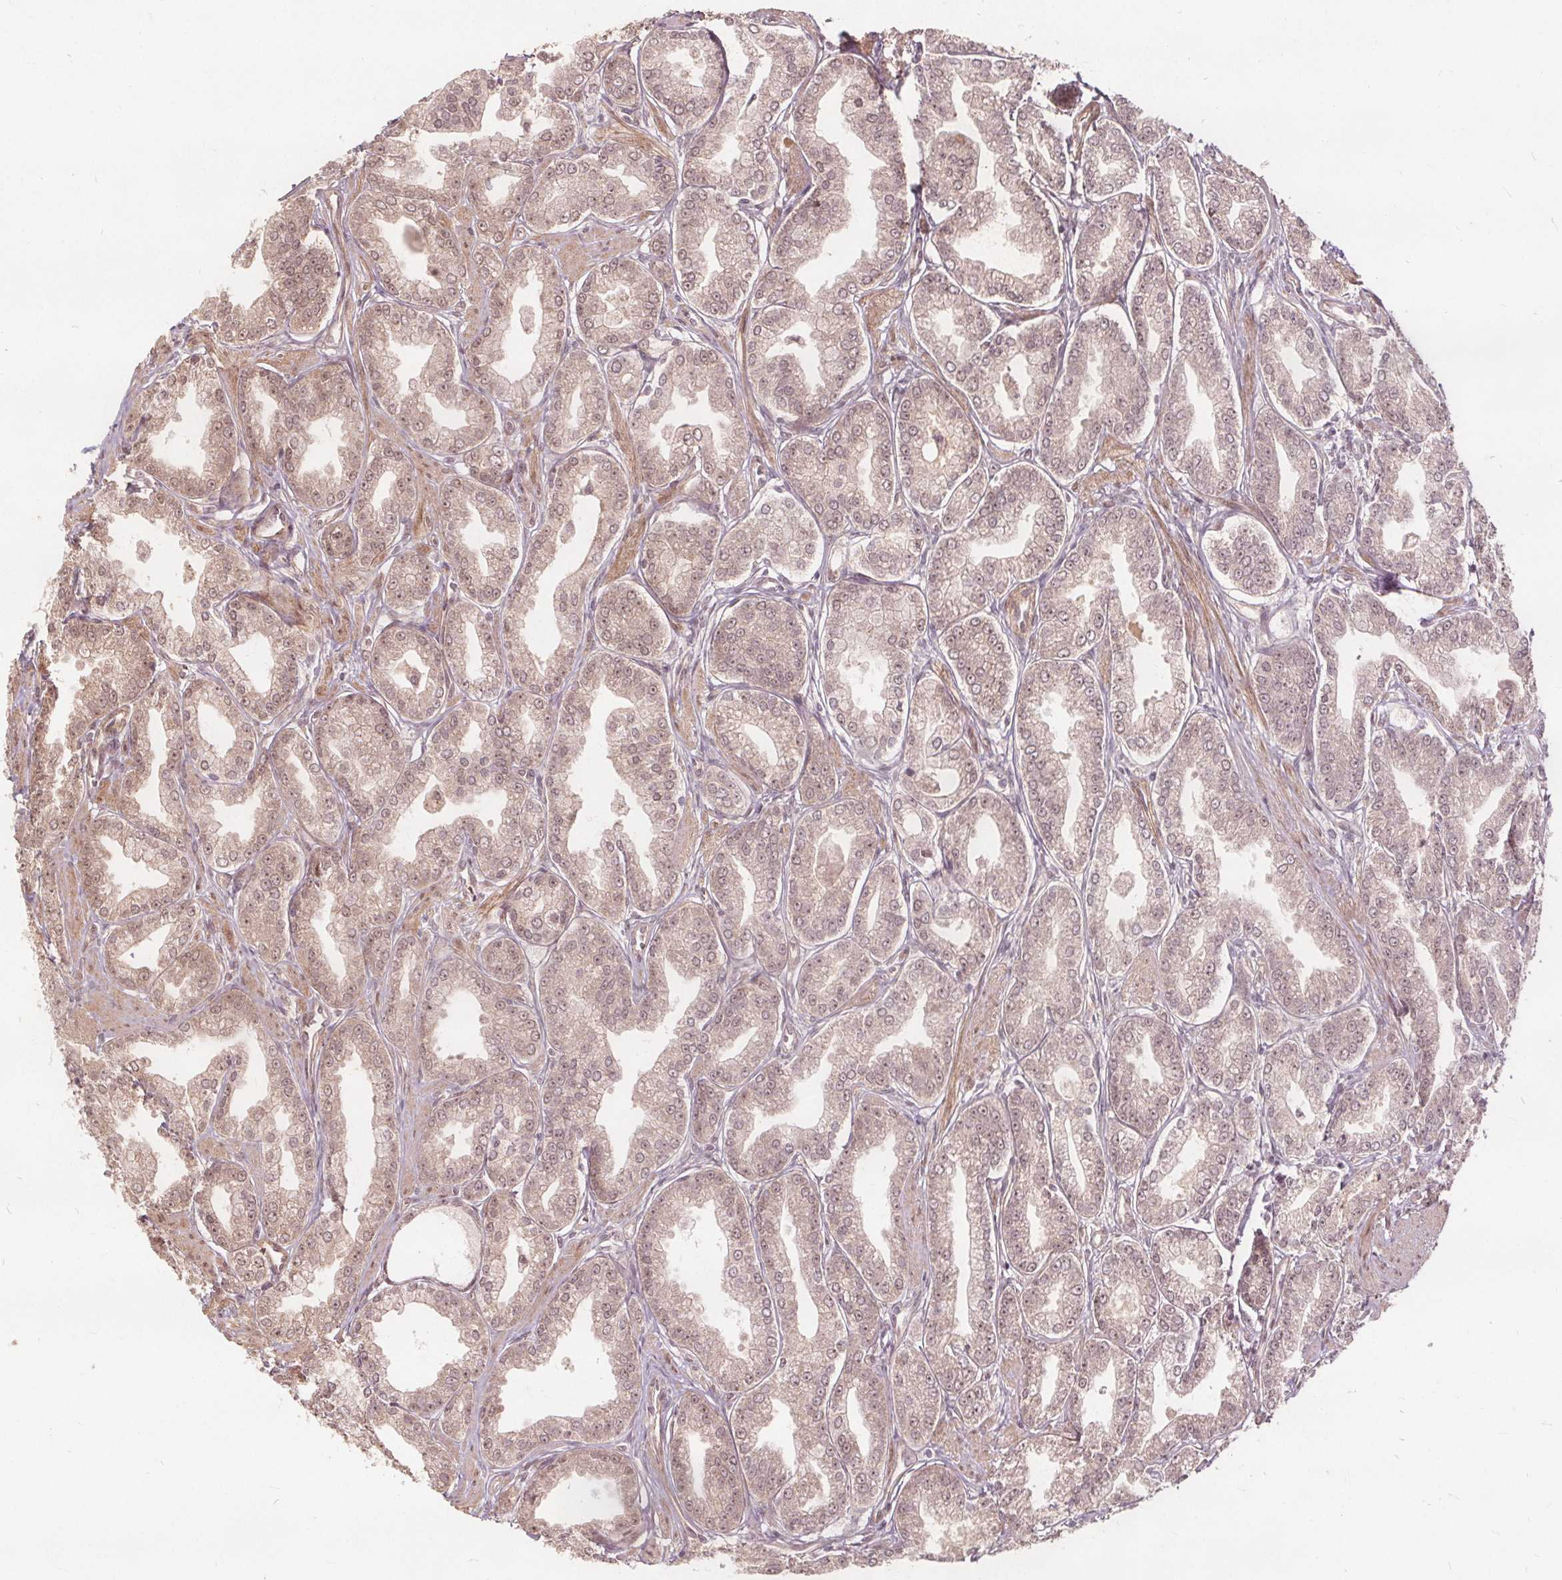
{"staining": {"intensity": "weak", "quantity": "25%-75%", "location": "nuclear"}, "tissue": "prostate cancer", "cell_type": "Tumor cells", "image_type": "cancer", "snomed": [{"axis": "morphology", "description": "Adenocarcinoma, NOS"}, {"axis": "topography", "description": "Prostate"}], "caption": "Immunohistochemistry (IHC) image of prostate cancer stained for a protein (brown), which reveals low levels of weak nuclear positivity in about 25%-75% of tumor cells.", "gene": "PPP1CB", "patient": {"sex": "male", "age": 71}}